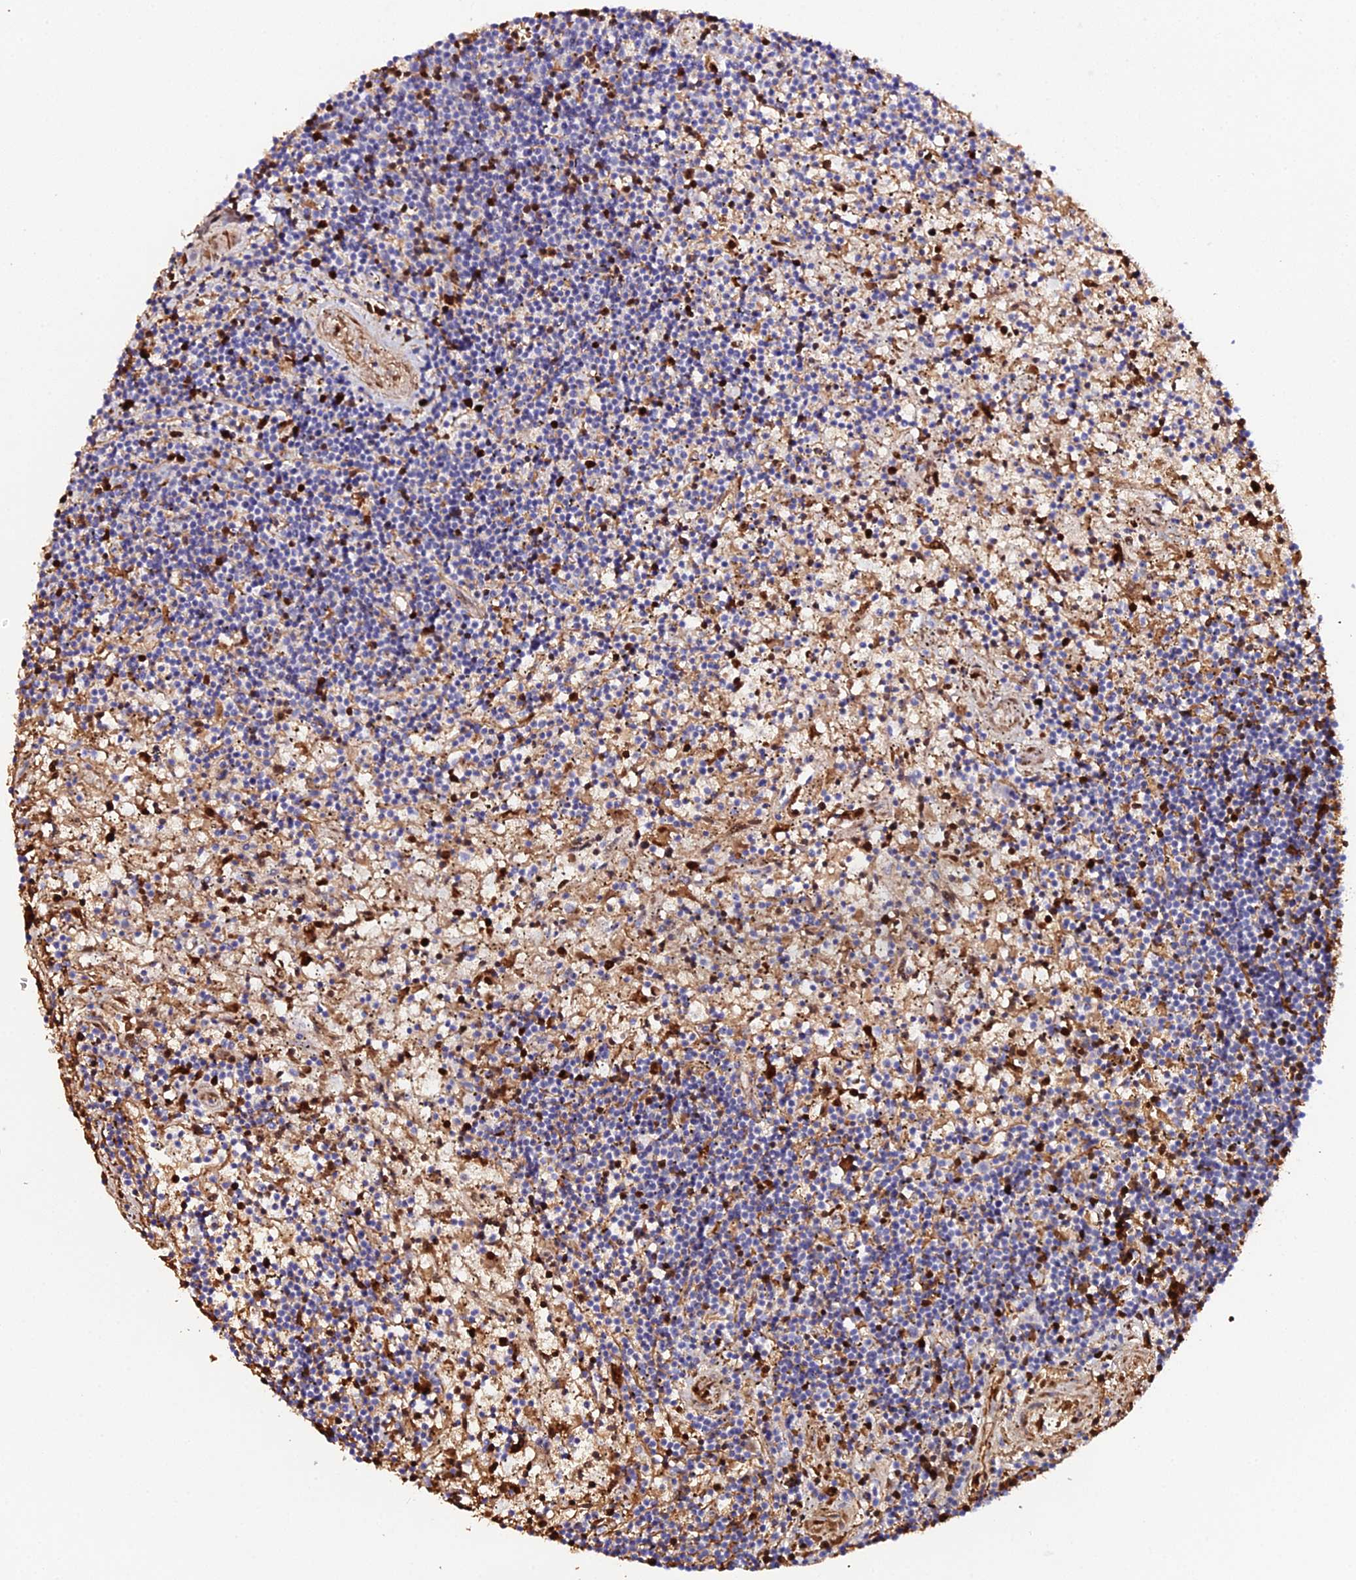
{"staining": {"intensity": "negative", "quantity": "none", "location": "none"}, "tissue": "lymphoma", "cell_type": "Tumor cells", "image_type": "cancer", "snomed": [{"axis": "morphology", "description": "Malignant lymphoma, non-Hodgkin's type, Low grade"}, {"axis": "topography", "description": "Spleen"}], "caption": "Tumor cells show no significant staining in lymphoma.", "gene": "CFAP45", "patient": {"sex": "male", "age": 76}}